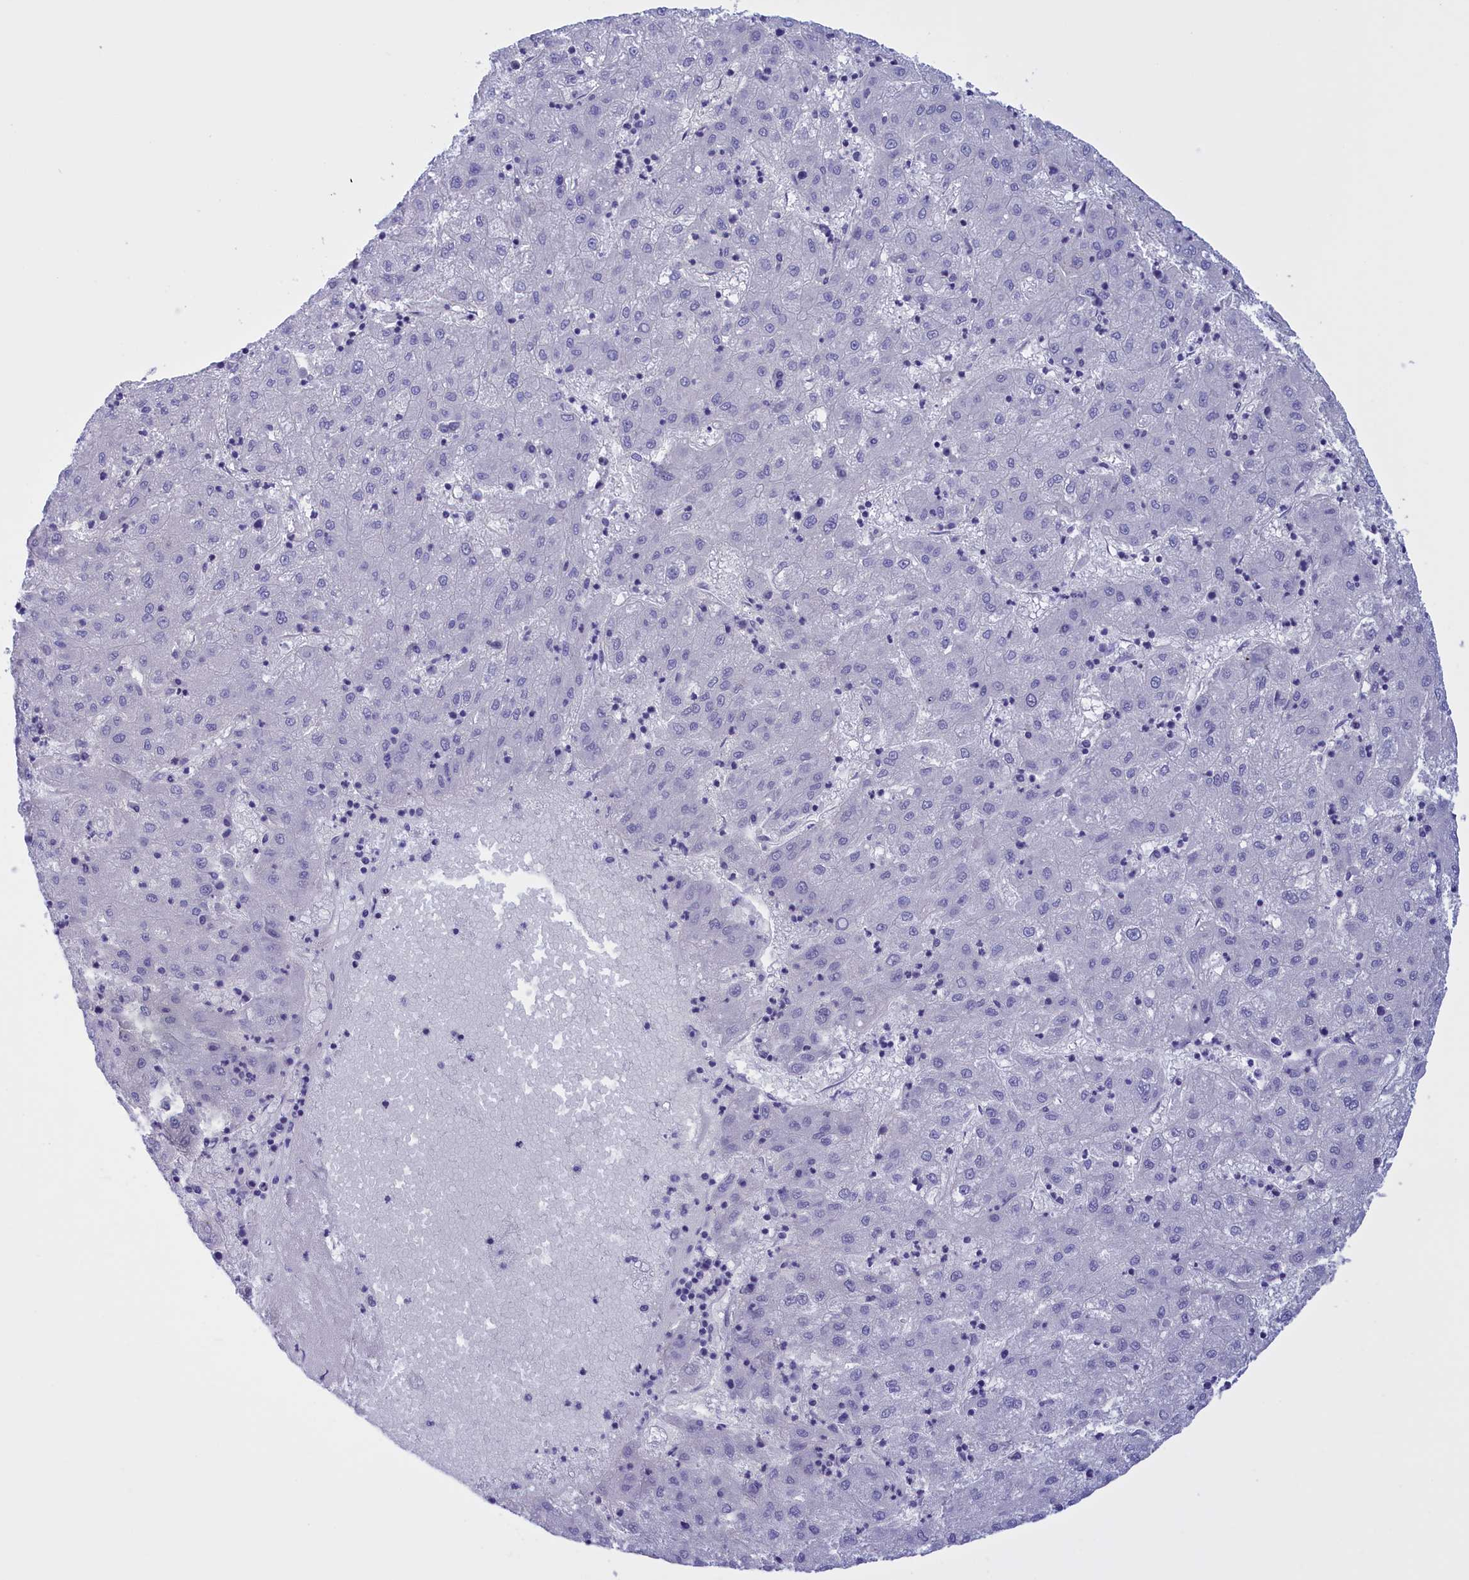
{"staining": {"intensity": "negative", "quantity": "none", "location": "none"}, "tissue": "liver cancer", "cell_type": "Tumor cells", "image_type": "cancer", "snomed": [{"axis": "morphology", "description": "Carcinoma, Hepatocellular, NOS"}, {"axis": "topography", "description": "Liver"}], "caption": "This is an IHC histopathology image of liver cancer (hepatocellular carcinoma). There is no expression in tumor cells.", "gene": "BRI3", "patient": {"sex": "male", "age": 72}}